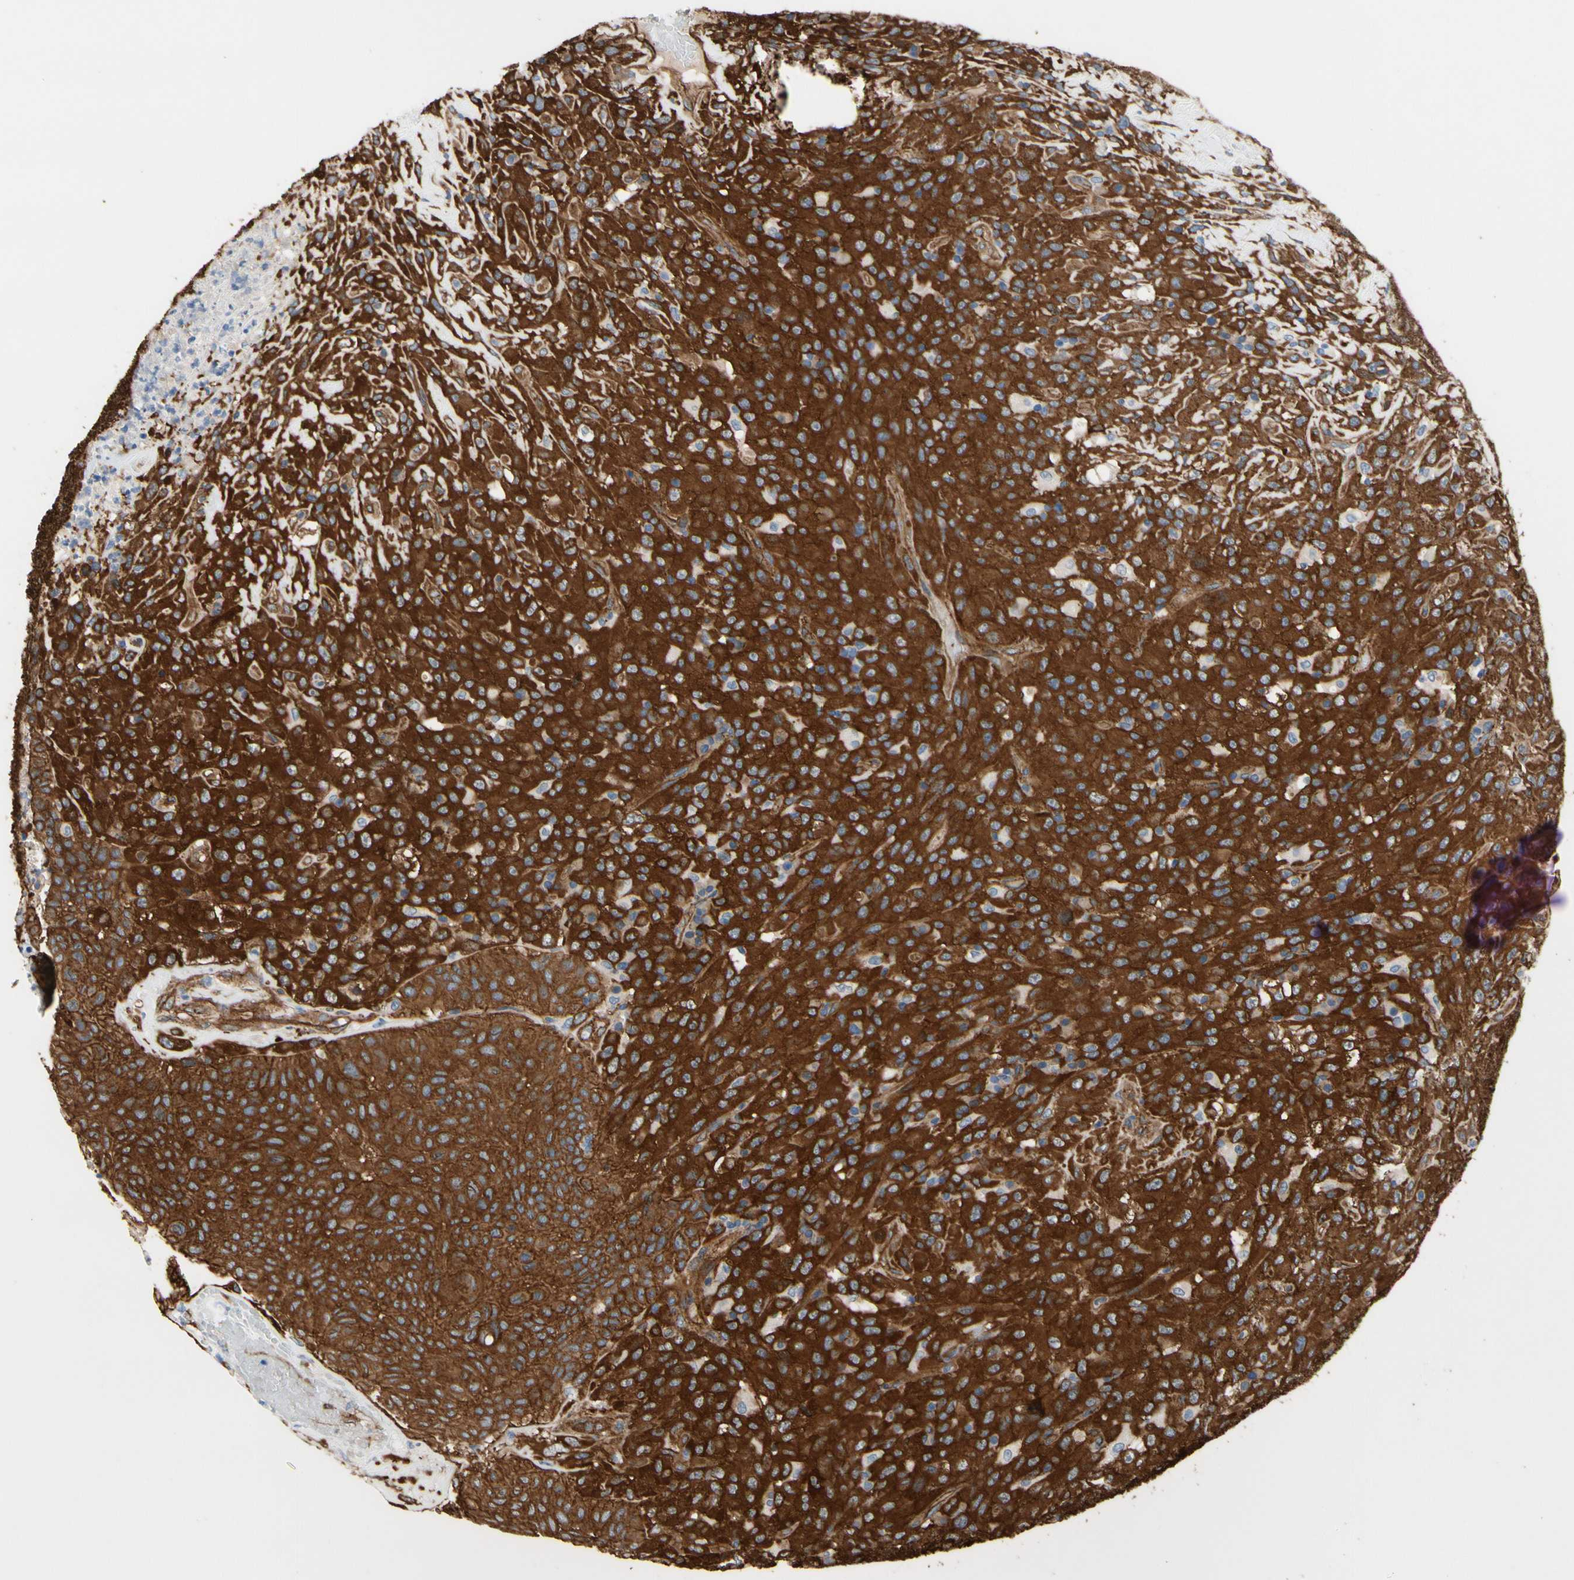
{"staining": {"intensity": "strong", "quantity": ">75%", "location": "cytoplasmic/membranous"}, "tissue": "urothelial cancer", "cell_type": "Tumor cells", "image_type": "cancer", "snomed": [{"axis": "morphology", "description": "Urothelial carcinoma, High grade"}, {"axis": "topography", "description": "Urinary bladder"}], "caption": "Protein expression analysis of urothelial carcinoma (high-grade) exhibits strong cytoplasmic/membranous staining in about >75% of tumor cells.", "gene": "CTTNBP2", "patient": {"sex": "male", "age": 66}}